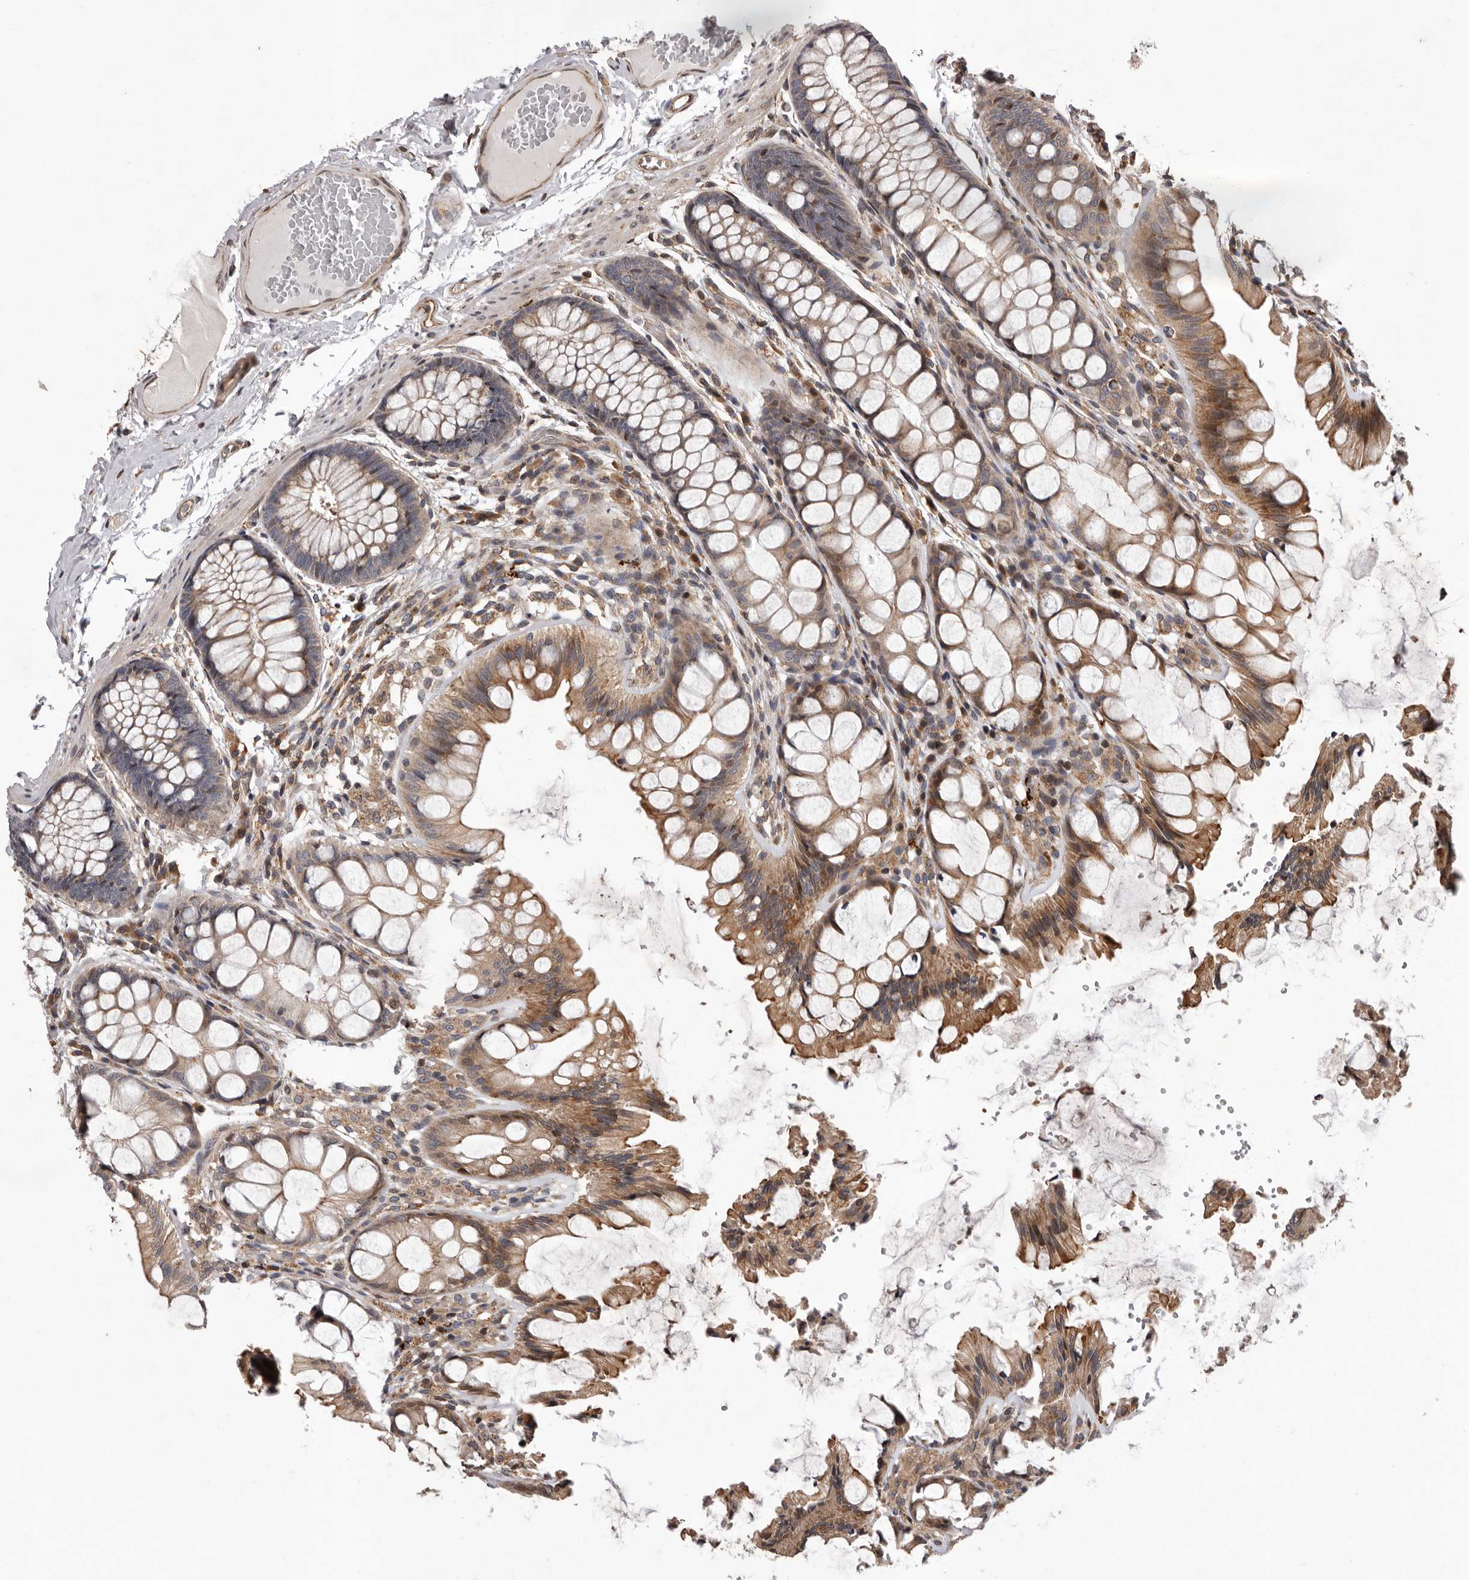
{"staining": {"intensity": "moderate", "quantity": ">75%", "location": "cytoplasmic/membranous"}, "tissue": "colon", "cell_type": "Endothelial cells", "image_type": "normal", "snomed": [{"axis": "morphology", "description": "Normal tissue, NOS"}, {"axis": "topography", "description": "Colon"}], "caption": "A high-resolution micrograph shows IHC staining of benign colon, which exhibits moderate cytoplasmic/membranous positivity in about >75% of endothelial cells.", "gene": "GADD45B", "patient": {"sex": "male", "age": 47}}